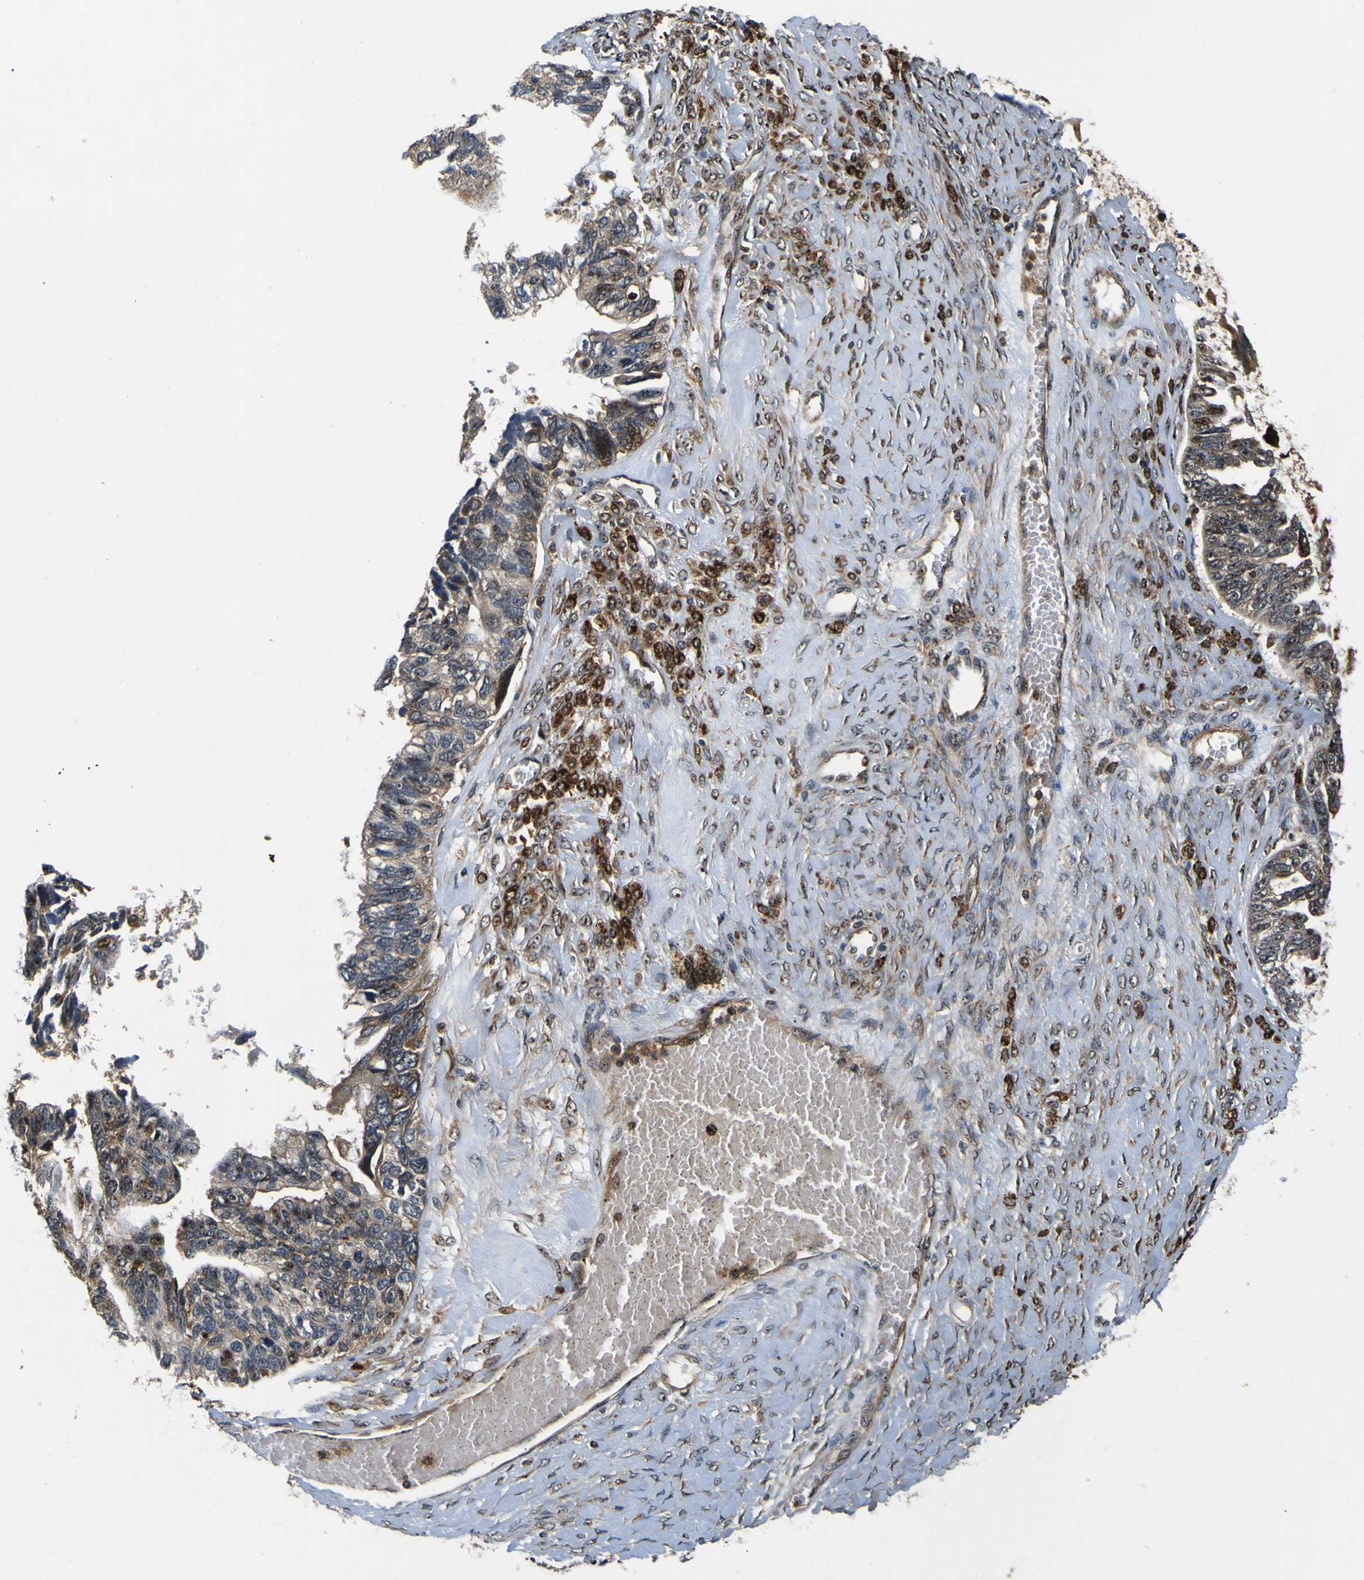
{"staining": {"intensity": "moderate", "quantity": ">75%", "location": "cytoplasmic/membranous,nuclear"}, "tissue": "ovarian cancer", "cell_type": "Tumor cells", "image_type": "cancer", "snomed": [{"axis": "morphology", "description": "Cystadenocarcinoma, serous, NOS"}, {"axis": "topography", "description": "Ovary"}], "caption": "Approximately >75% of tumor cells in ovarian cancer (serous cystadenocarcinoma) display moderate cytoplasmic/membranous and nuclear protein positivity as visualized by brown immunohistochemical staining.", "gene": "LRP4", "patient": {"sex": "female", "age": 79}}